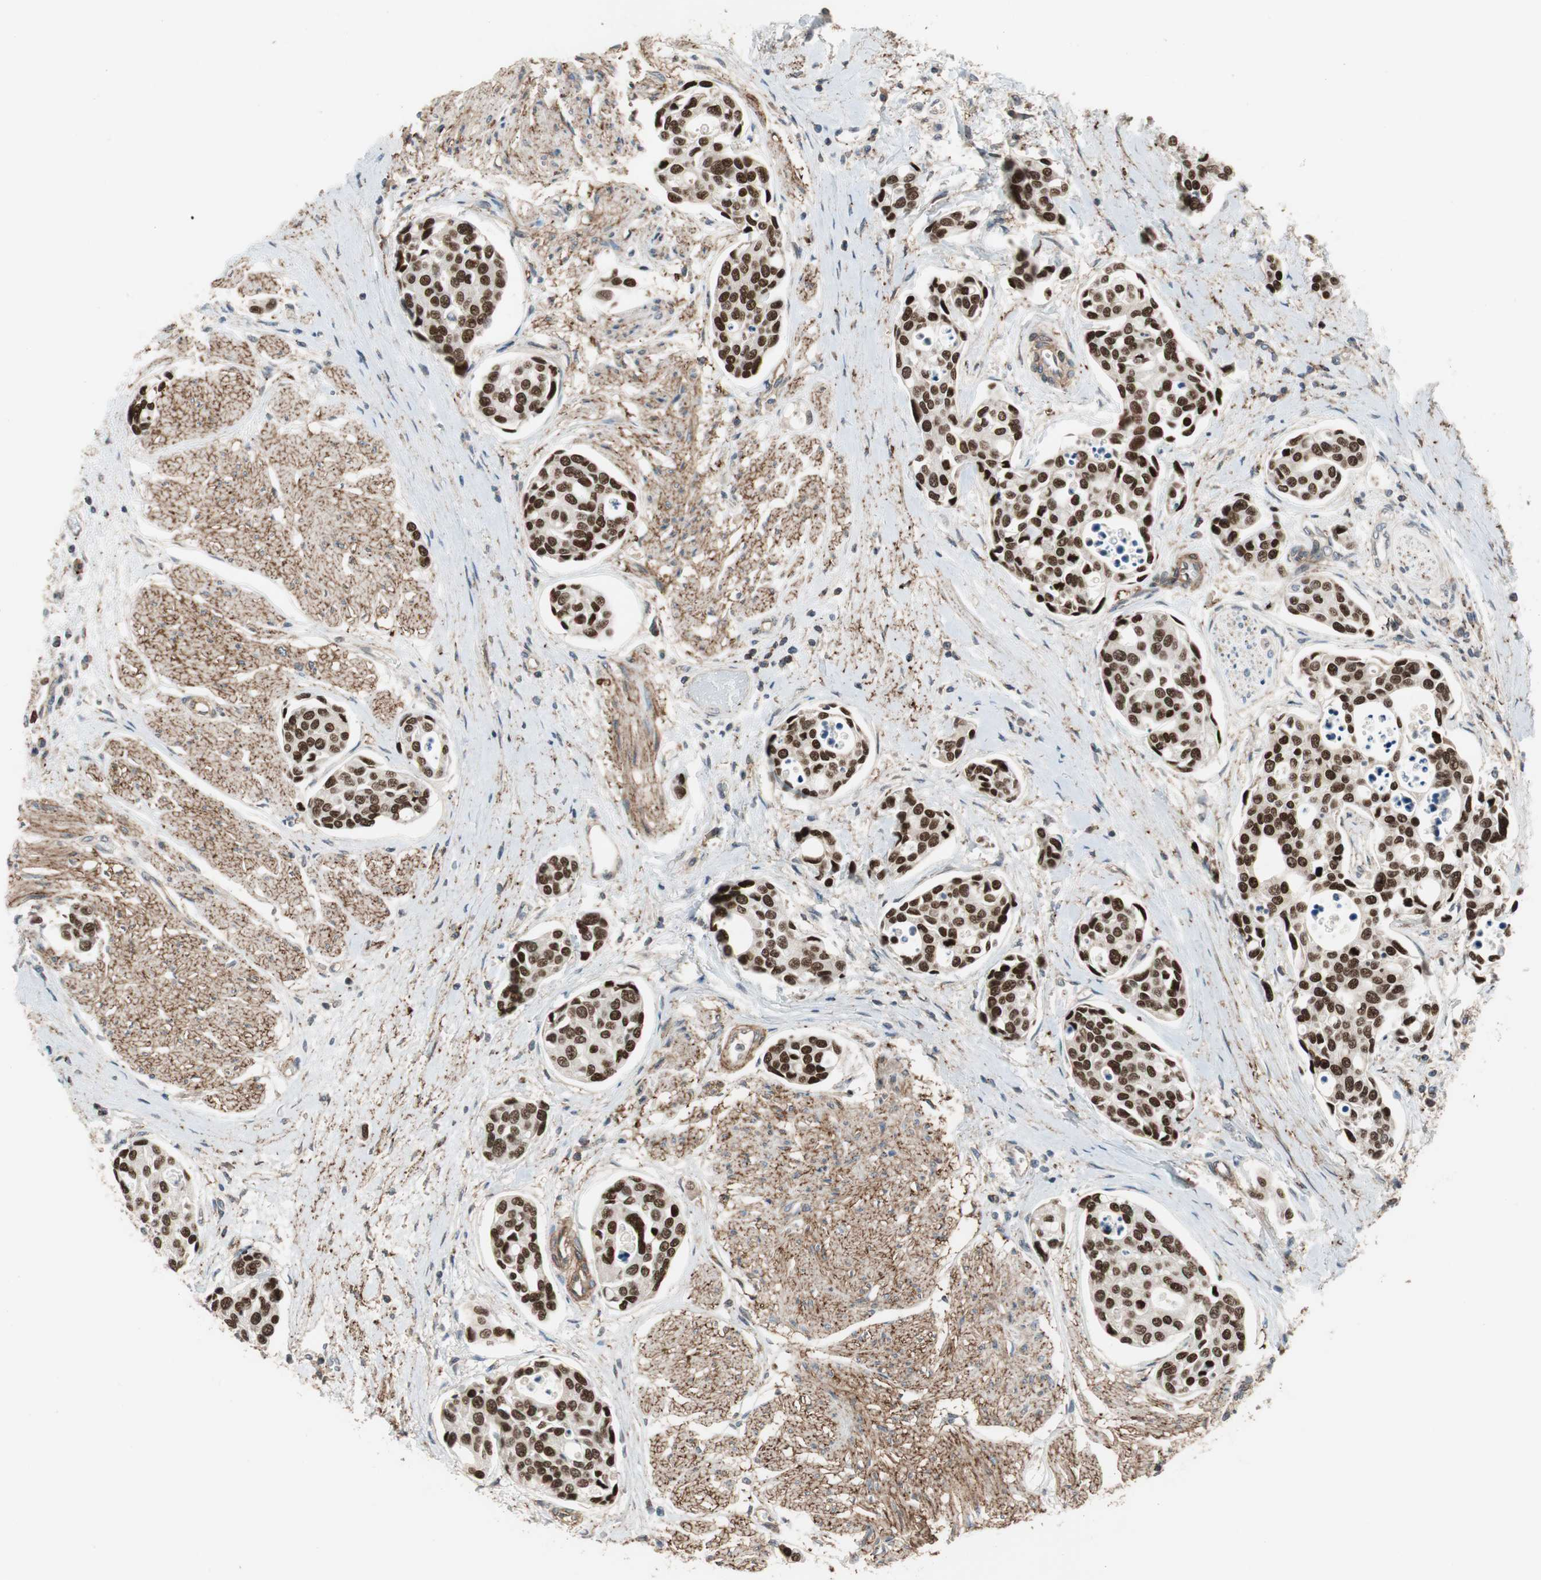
{"staining": {"intensity": "strong", "quantity": ">75%", "location": "nuclear"}, "tissue": "urothelial cancer", "cell_type": "Tumor cells", "image_type": "cancer", "snomed": [{"axis": "morphology", "description": "Urothelial carcinoma, High grade"}, {"axis": "topography", "description": "Urinary bladder"}], "caption": "Urothelial carcinoma (high-grade) was stained to show a protein in brown. There is high levels of strong nuclear expression in about >75% of tumor cells. (brown staining indicates protein expression, while blue staining denotes nuclei).", "gene": "GRHL1", "patient": {"sex": "male", "age": 78}}